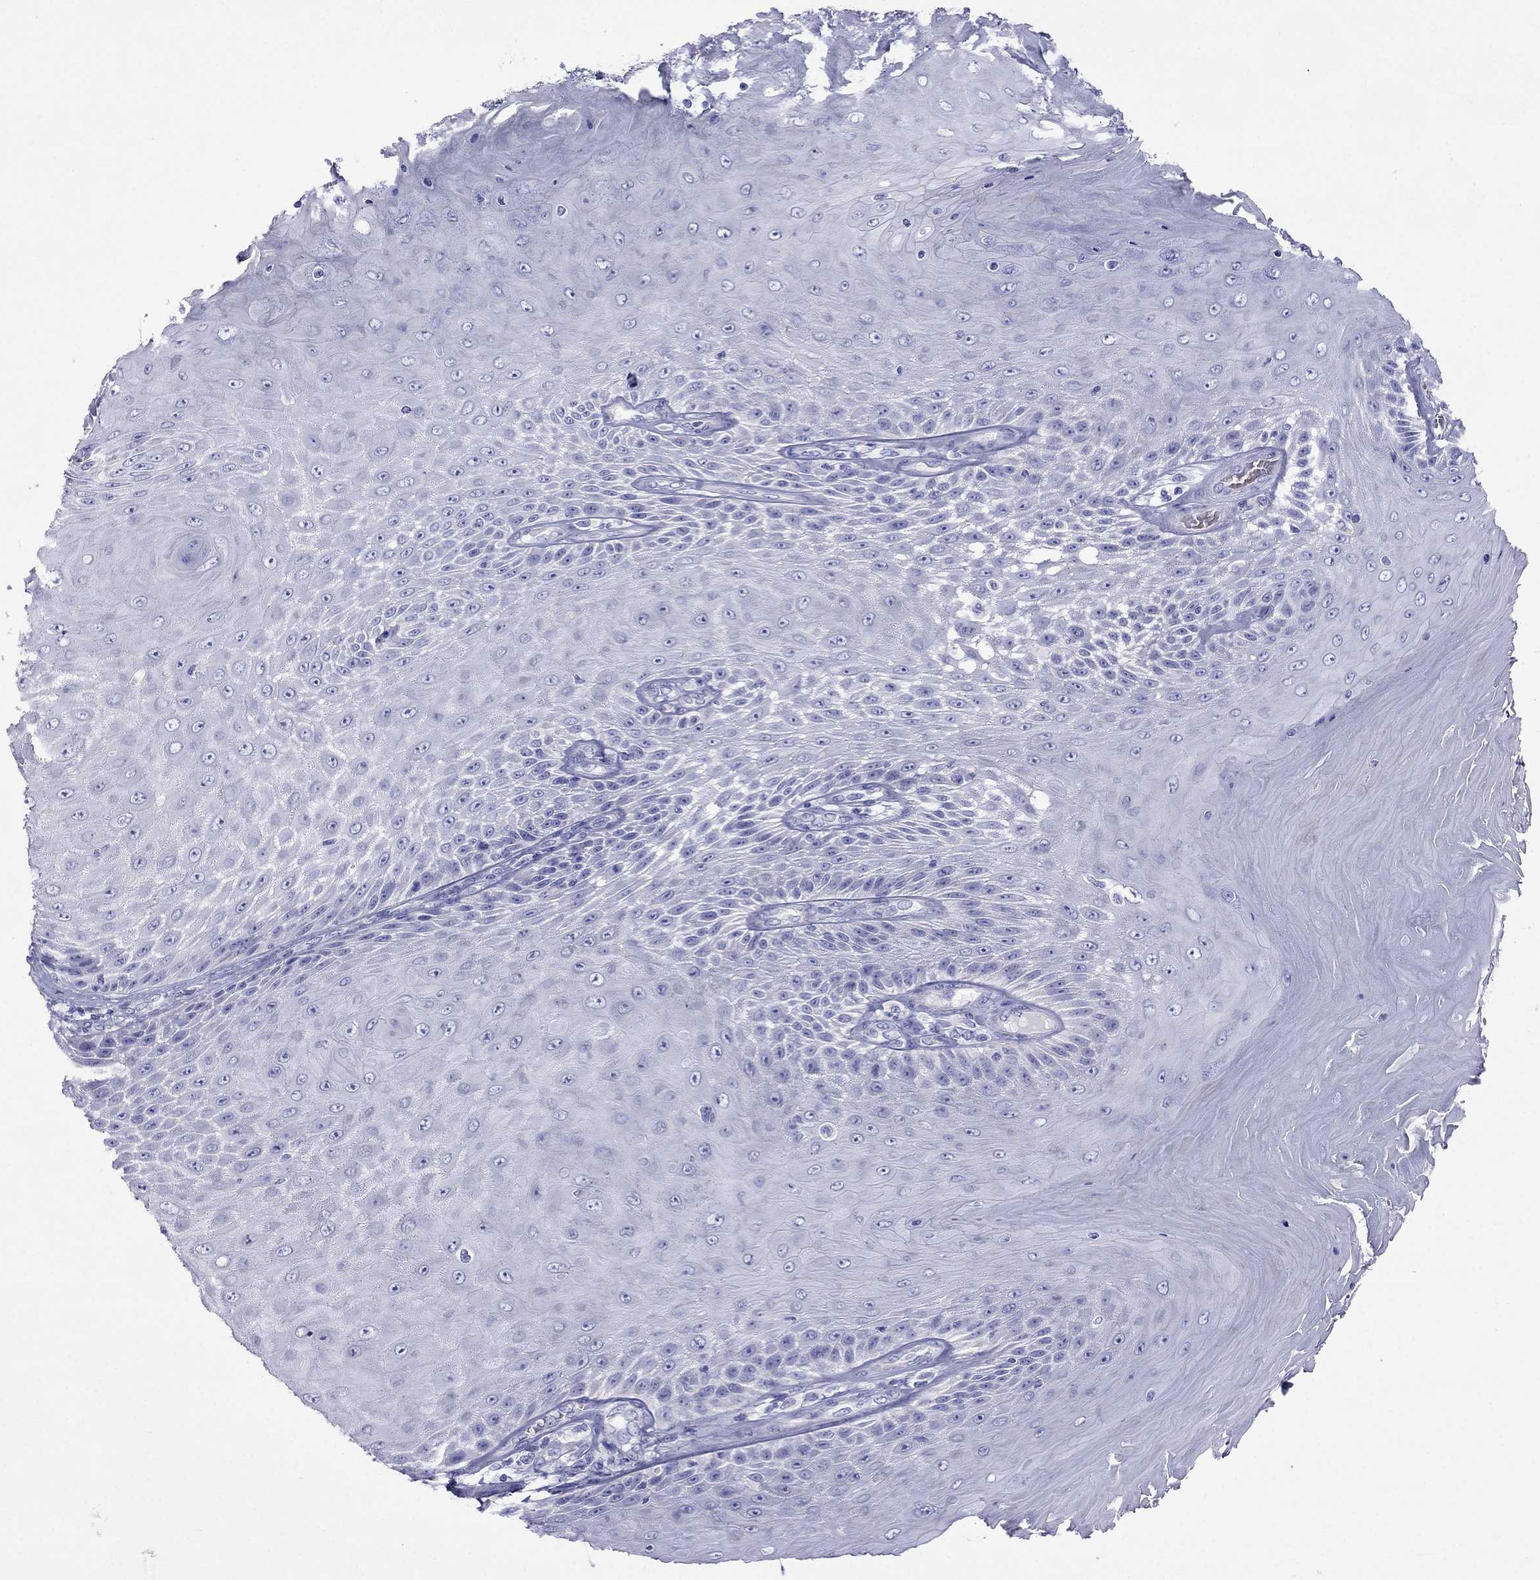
{"staining": {"intensity": "negative", "quantity": "none", "location": "none"}, "tissue": "skin cancer", "cell_type": "Tumor cells", "image_type": "cancer", "snomed": [{"axis": "morphology", "description": "Squamous cell carcinoma, NOS"}, {"axis": "topography", "description": "Skin"}], "caption": "Tumor cells show no significant protein positivity in skin cancer.", "gene": "TDRD1", "patient": {"sex": "male", "age": 62}}